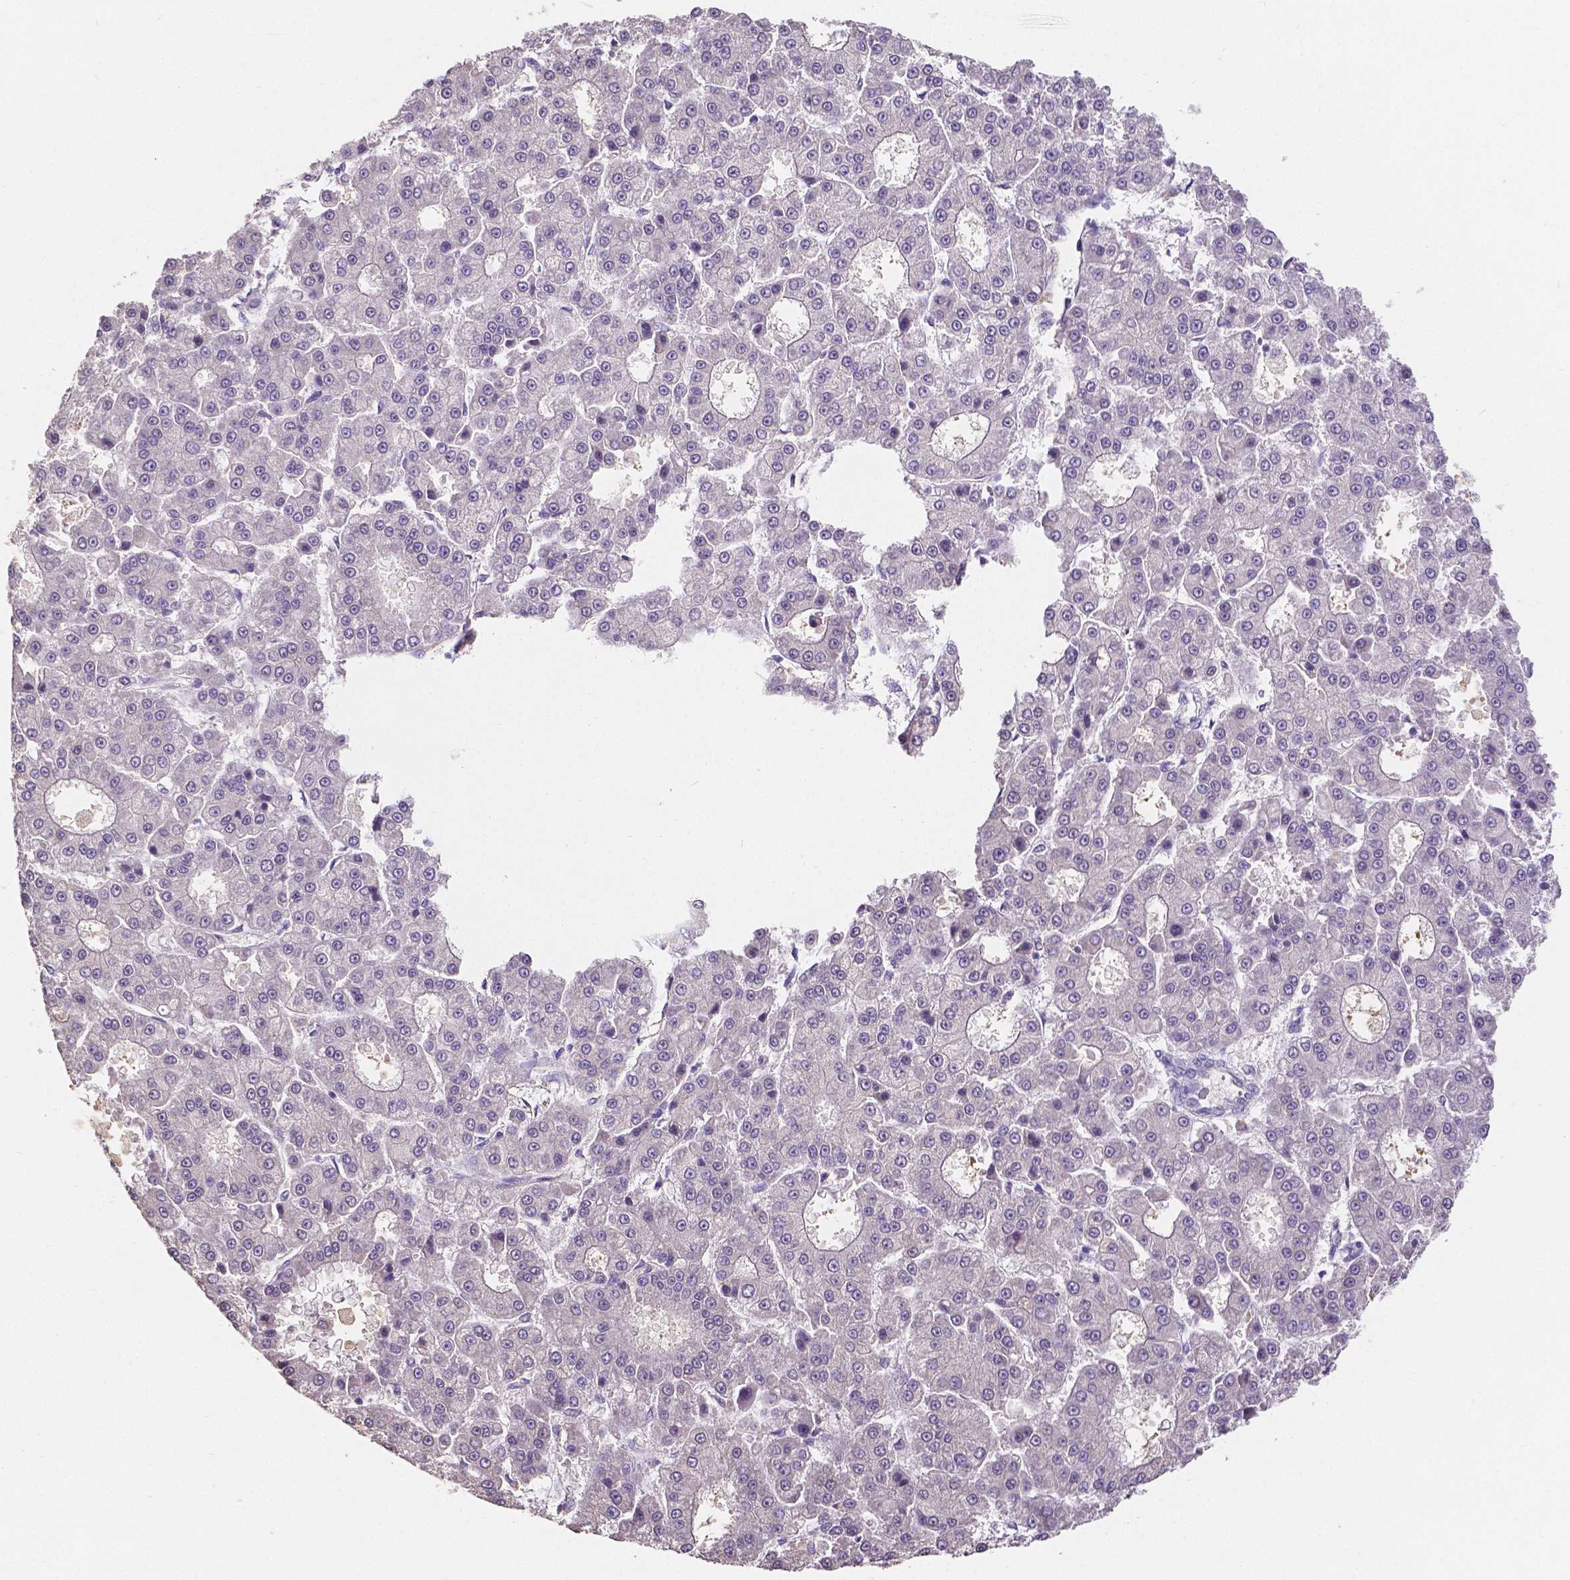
{"staining": {"intensity": "negative", "quantity": "none", "location": "none"}, "tissue": "liver cancer", "cell_type": "Tumor cells", "image_type": "cancer", "snomed": [{"axis": "morphology", "description": "Carcinoma, Hepatocellular, NOS"}, {"axis": "topography", "description": "Liver"}], "caption": "Protein analysis of liver hepatocellular carcinoma reveals no significant expression in tumor cells.", "gene": "ELAVL2", "patient": {"sex": "male", "age": 70}}